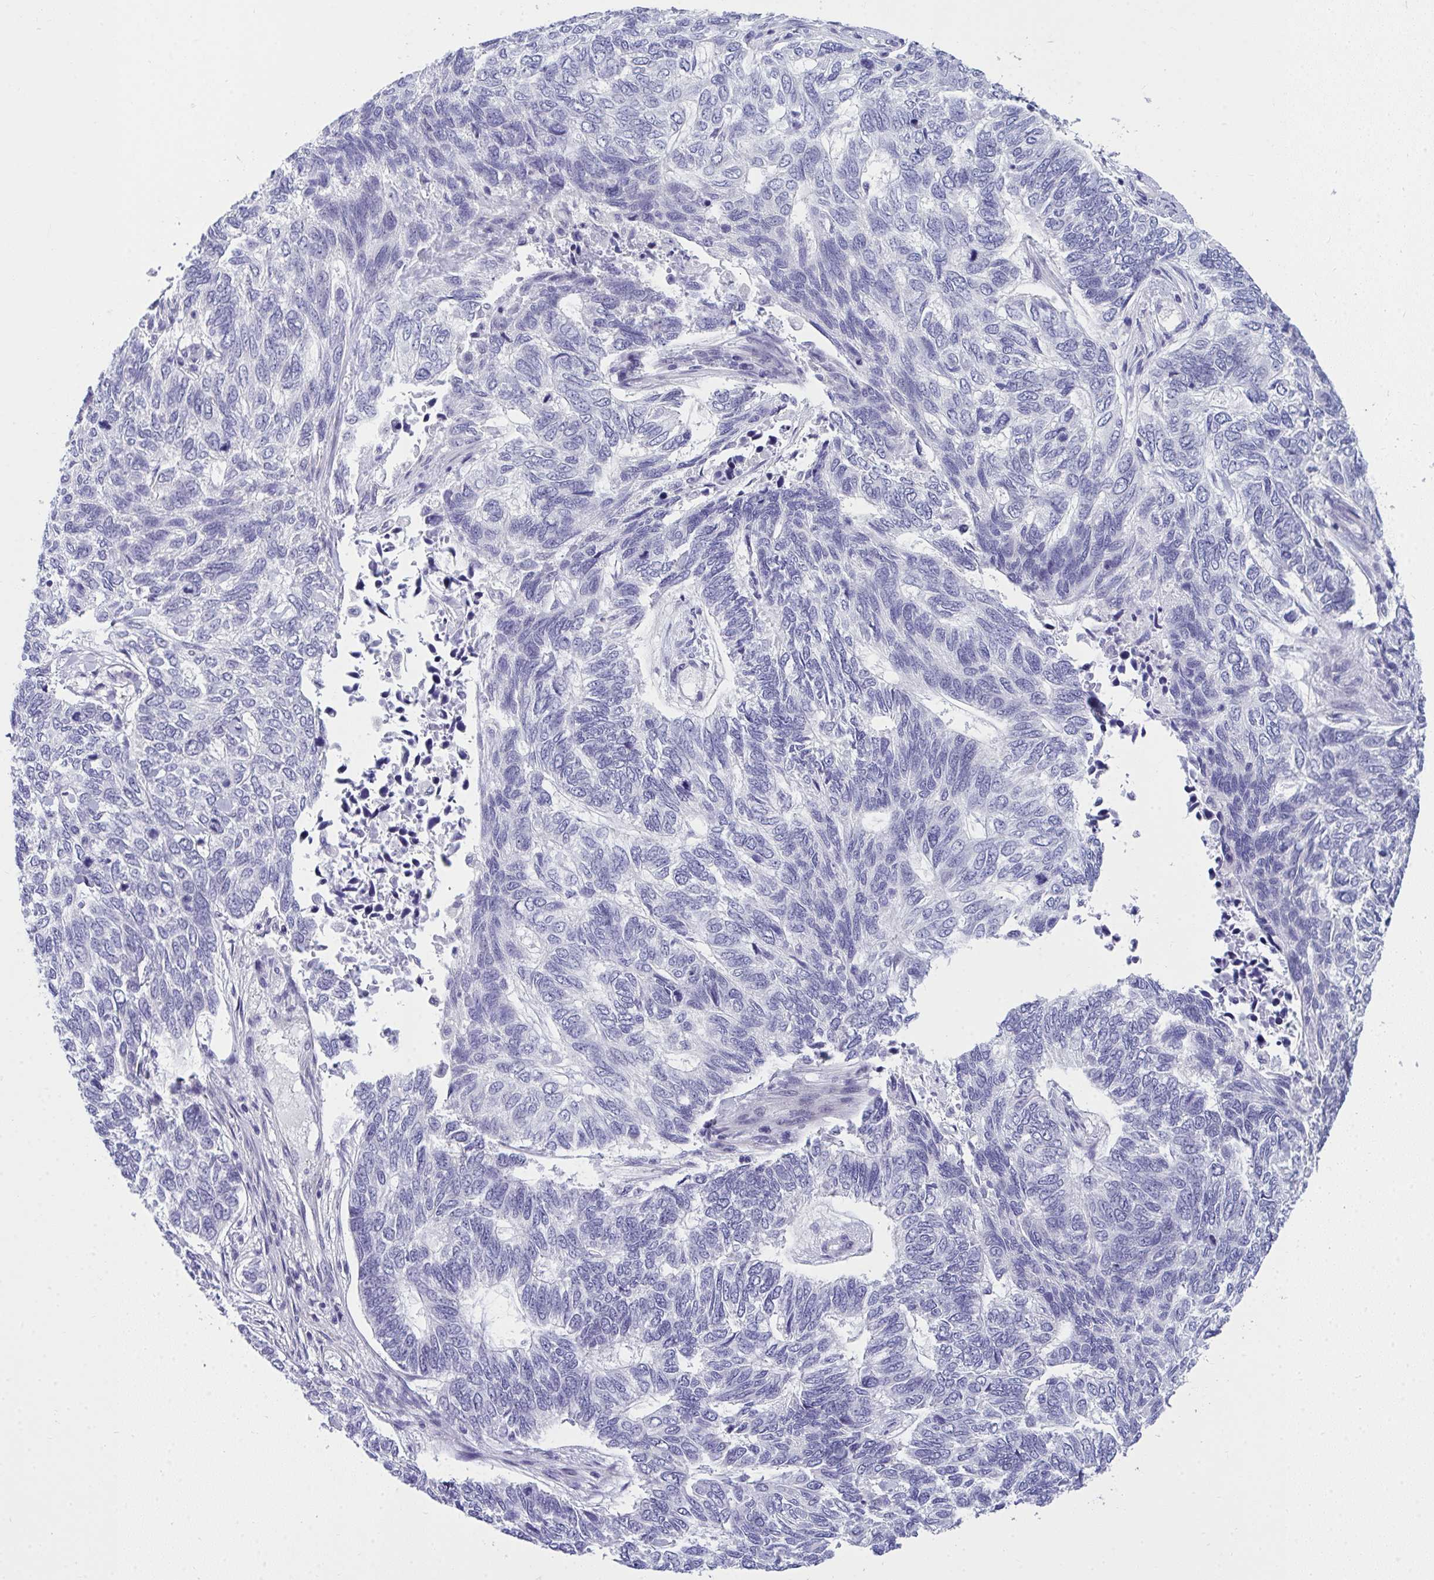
{"staining": {"intensity": "negative", "quantity": "none", "location": "none"}, "tissue": "skin cancer", "cell_type": "Tumor cells", "image_type": "cancer", "snomed": [{"axis": "morphology", "description": "Basal cell carcinoma"}, {"axis": "topography", "description": "Skin"}], "caption": "Protein analysis of skin cancer (basal cell carcinoma) shows no significant staining in tumor cells. (Immunohistochemistry (ihc), brightfield microscopy, high magnification).", "gene": "TSBP1", "patient": {"sex": "female", "age": 65}}